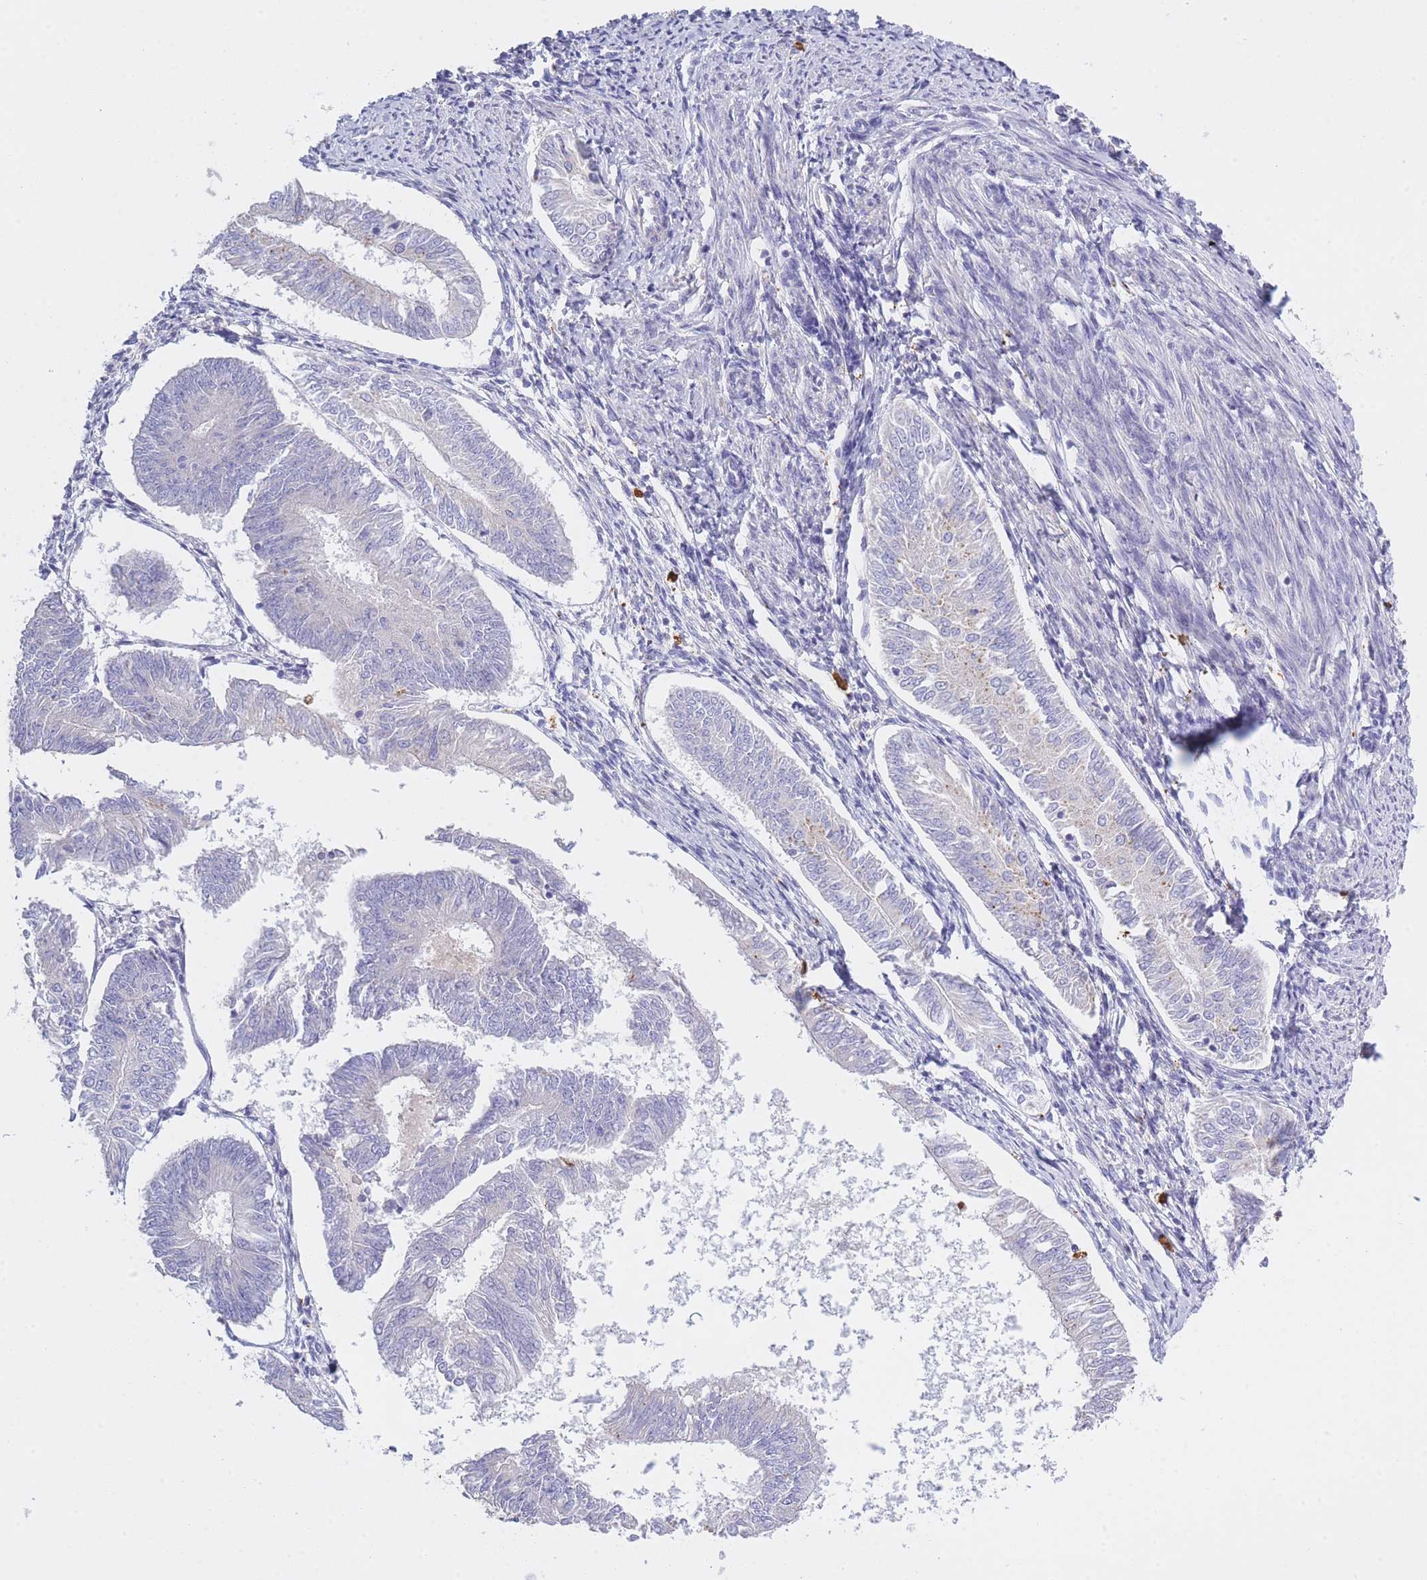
{"staining": {"intensity": "negative", "quantity": "none", "location": "none"}, "tissue": "endometrial cancer", "cell_type": "Tumor cells", "image_type": "cancer", "snomed": [{"axis": "morphology", "description": "Adenocarcinoma, NOS"}, {"axis": "topography", "description": "Endometrium"}], "caption": "IHC image of human endometrial cancer stained for a protein (brown), which displays no staining in tumor cells.", "gene": "CENPM", "patient": {"sex": "female", "age": 58}}